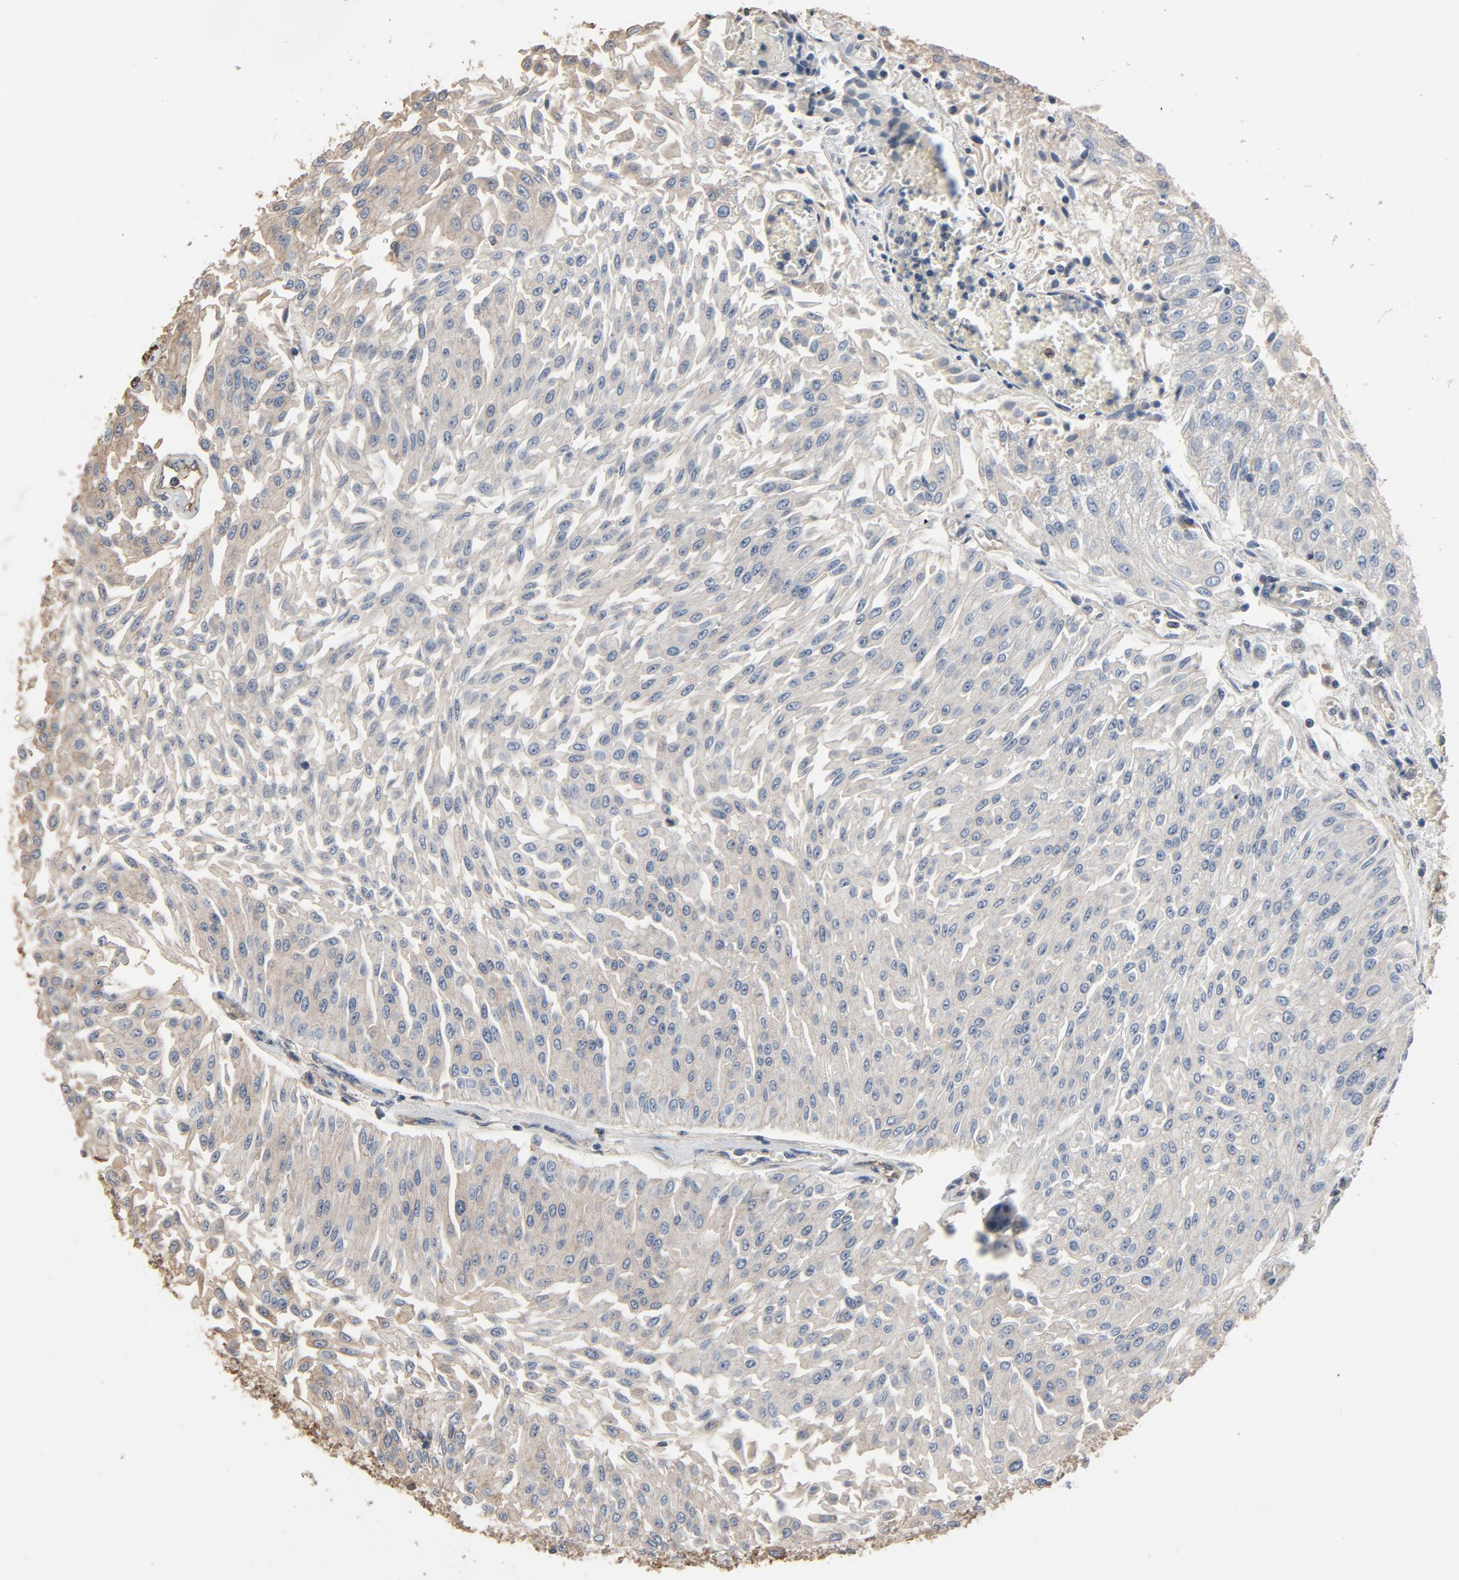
{"staining": {"intensity": "negative", "quantity": "none", "location": "none"}, "tissue": "urothelial cancer", "cell_type": "Tumor cells", "image_type": "cancer", "snomed": [{"axis": "morphology", "description": "Urothelial carcinoma, Low grade"}, {"axis": "topography", "description": "Urinary bladder"}], "caption": "Low-grade urothelial carcinoma was stained to show a protein in brown. There is no significant staining in tumor cells.", "gene": "SOX6", "patient": {"sex": "male", "age": 86}}